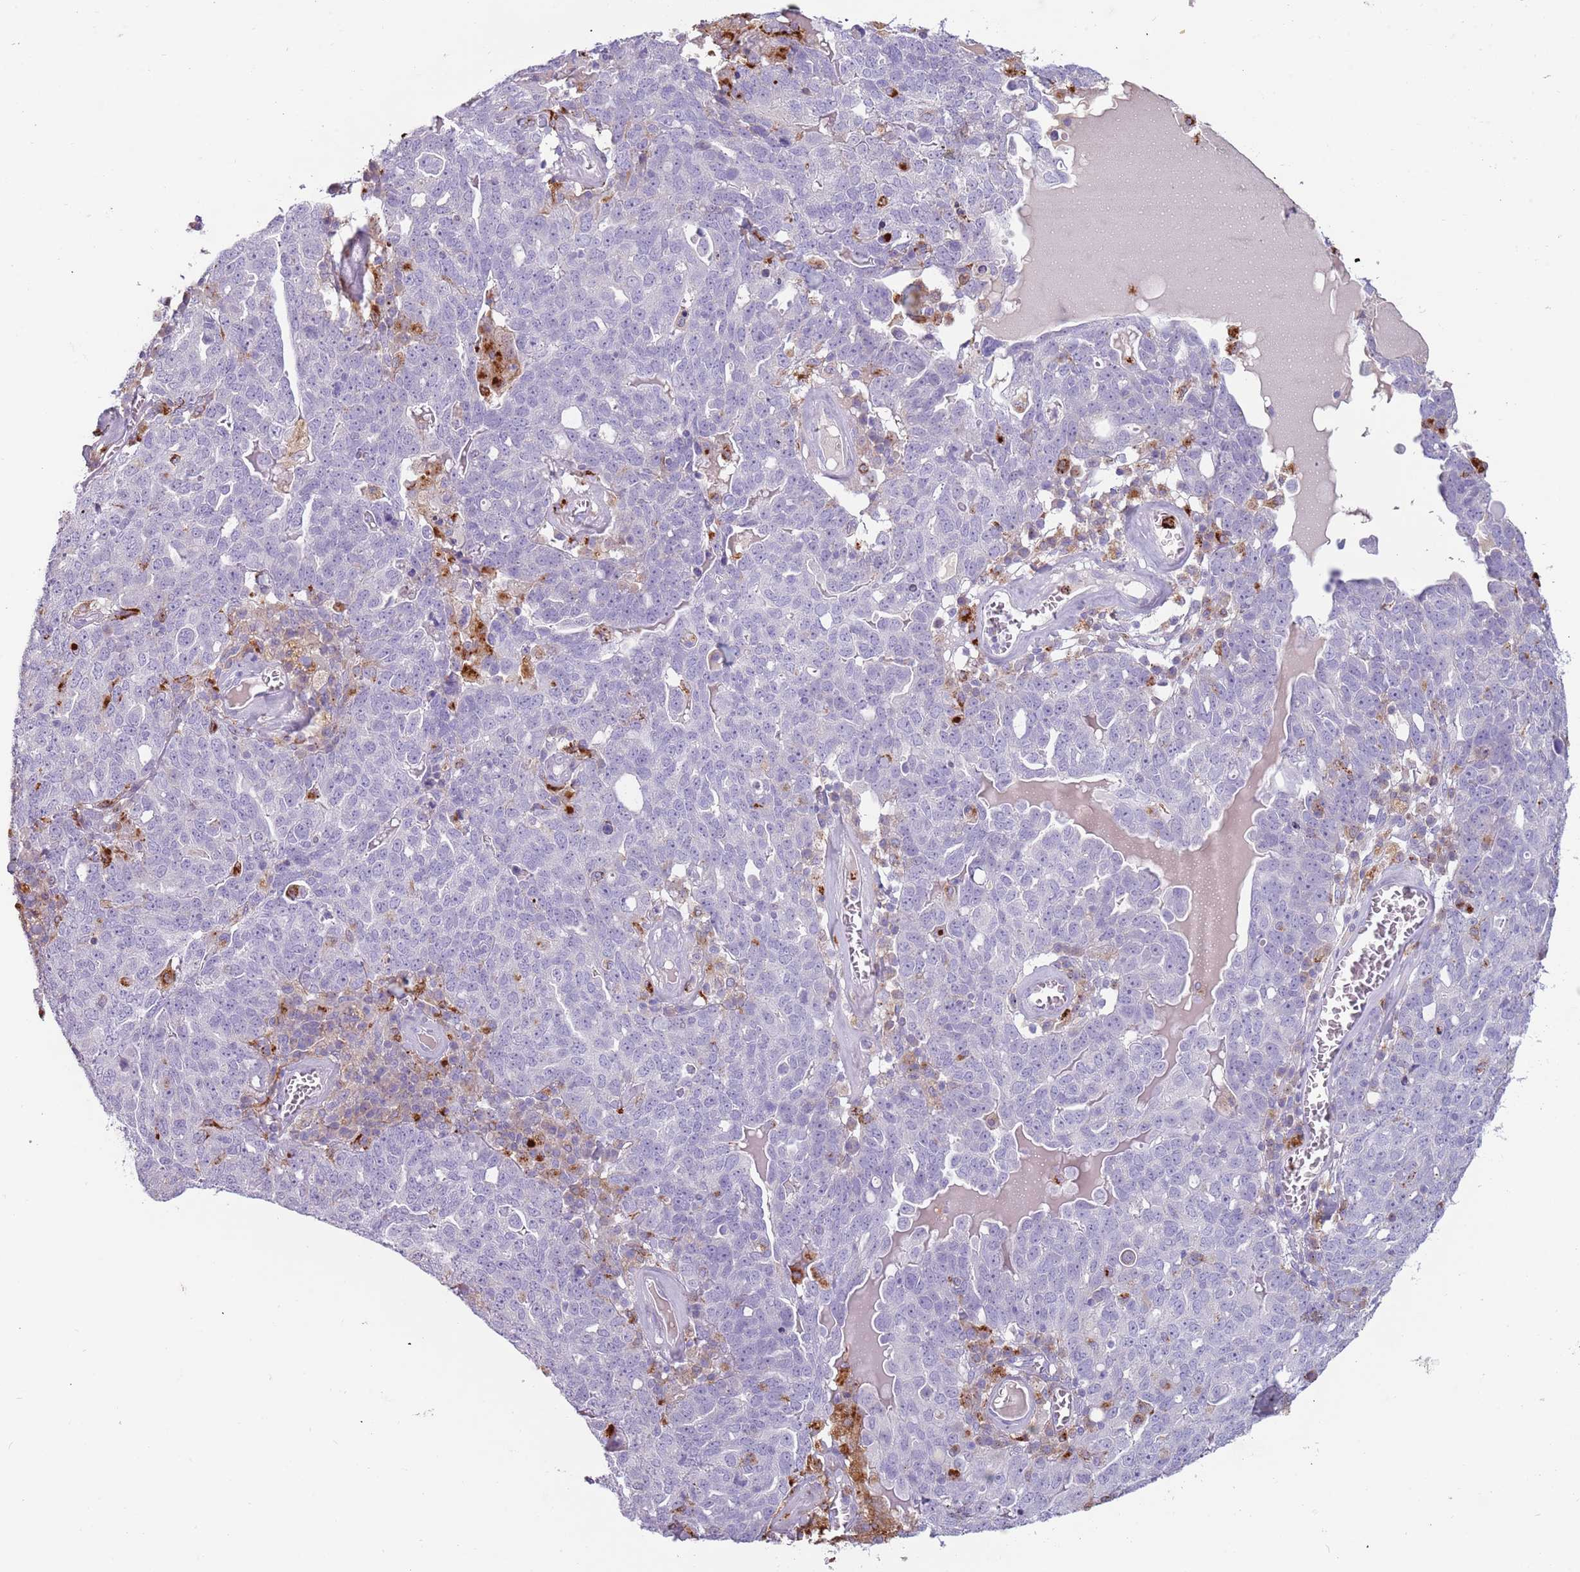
{"staining": {"intensity": "negative", "quantity": "none", "location": "none"}, "tissue": "ovarian cancer", "cell_type": "Tumor cells", "image_type": "cancer", "snomed": [{"axis": "morphology", "description": "Carcinoma, endometroid"}, {"axis": "topography", "description": "Ovary"}], "caption": "This micrograph is of ovarian cancer stained with IHC to label a protein in brown with the nuclei are counter-stained blue. There is no expression in tumor cells.", "gene": "NWD2", "patient": {"sex": "female", "age": 62}}